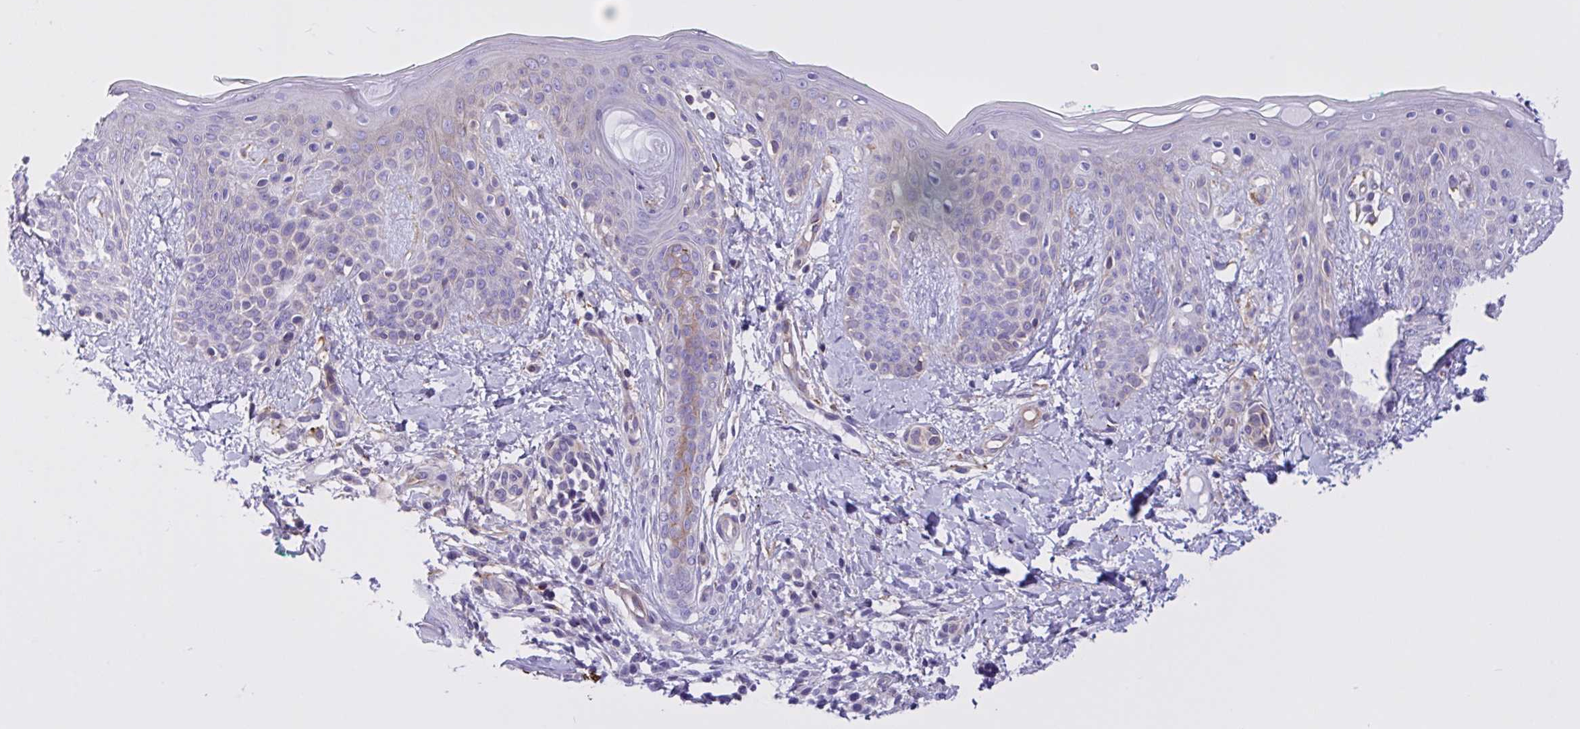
{"staining": {"intensity": "negative", "quantity": "none", "location": "none"}, "tissue": "skin", "cell_type": "Fibroblasts", "image_type": "normal", "snomed": [{"axis": "morphology", "description": "Normal tissue, NOS"}, {"axis": "topography", "description": "Skin"}], "caption": "Fibroblasts are negative for brown protein staining in unremarkable skin. The staining is performed using DAB brown chromogen with nuclei counter-stained in using hematoxylin.", "gene": "OR51M1", "patient": {"sex": "male", "age": 16}}